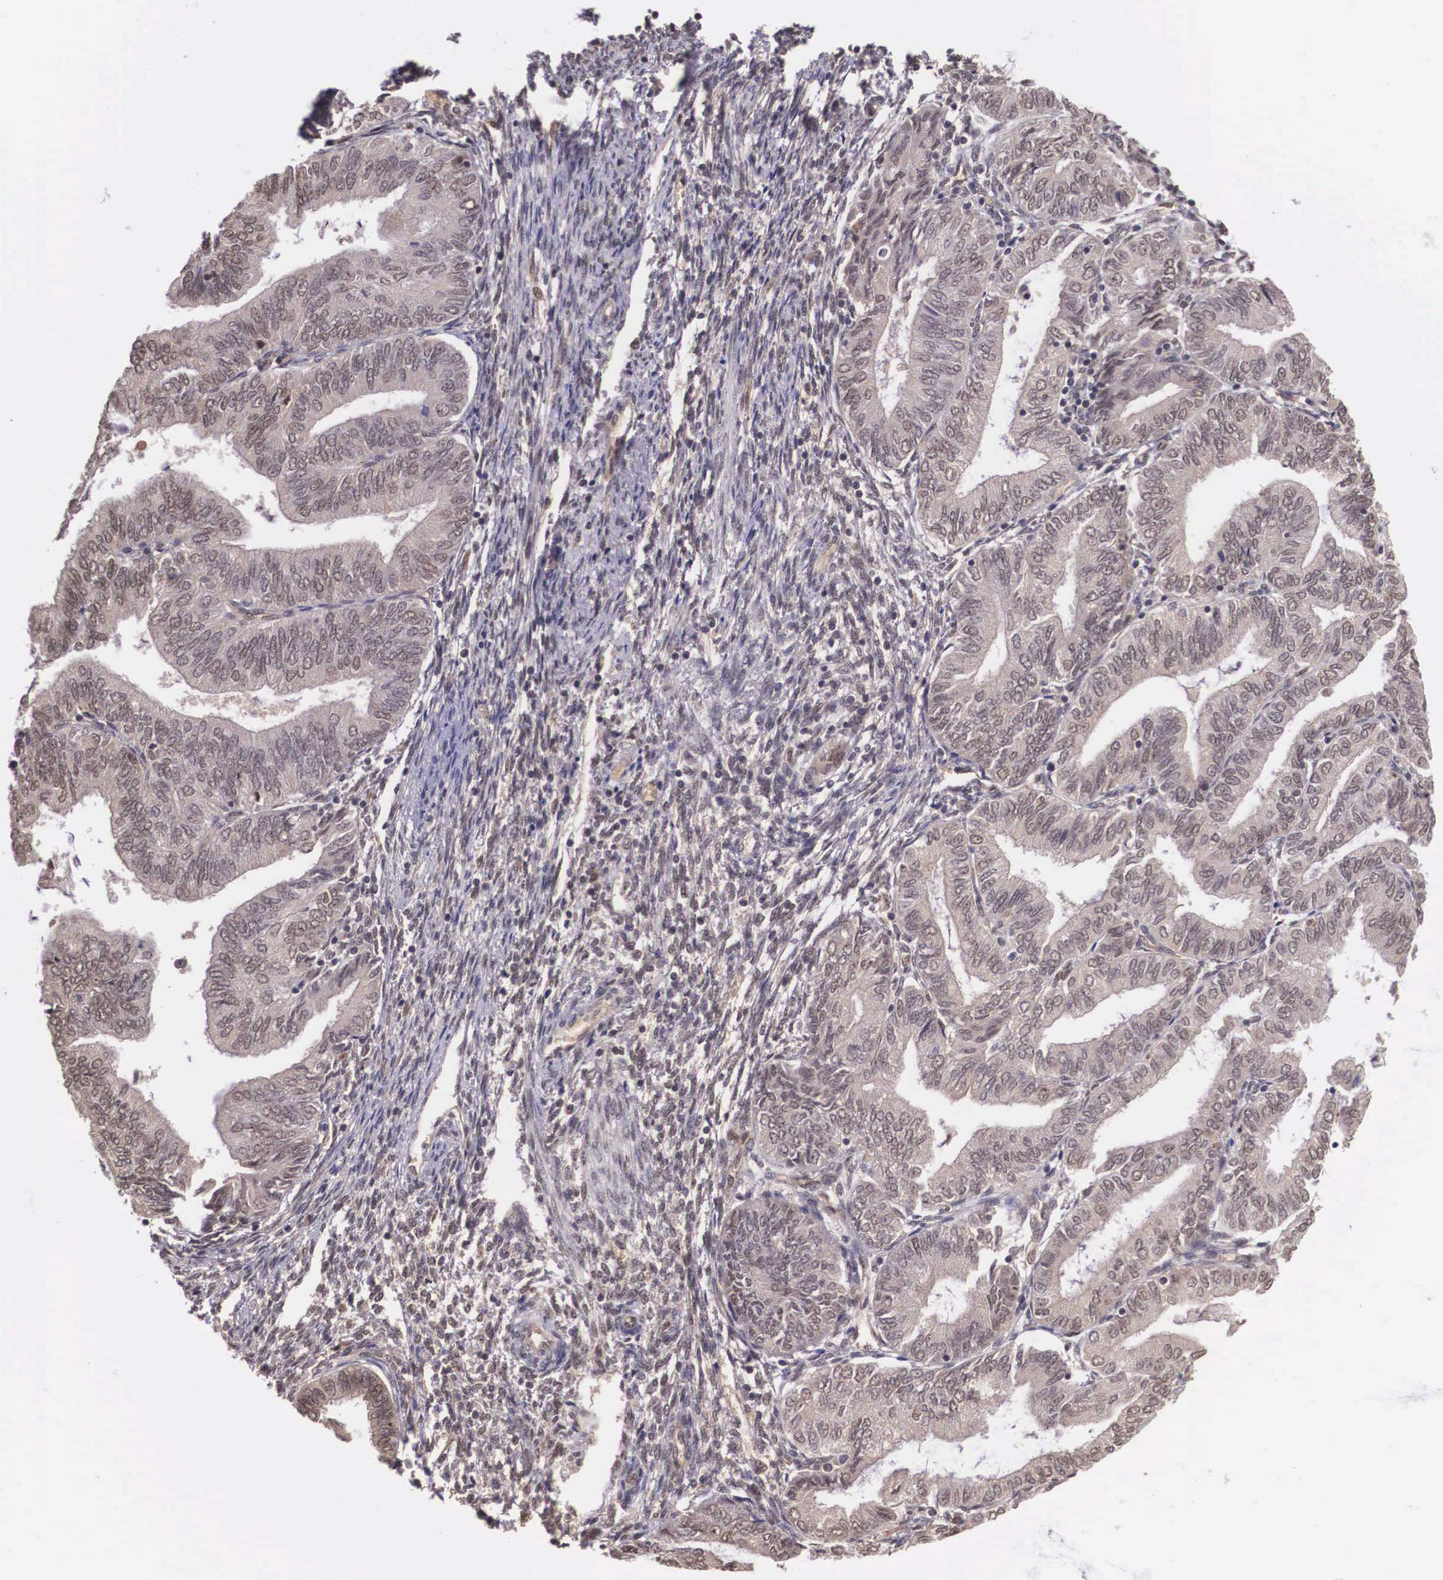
{"staining": {"intensity": "weak", "quantity": ">75%", "location": "cytoplasmic/membranous"}, "tissue": "endometrial cancer", "cell_type": "Tumor cells", "image_type": "cancer", "snomed": [{"axis": "morphology", "description": "Adenocarcinoma, NOS"}, {"axis": "topography", "description": "Endometrium"}], "caption": "Approximately >75% of tumor cells in human endometrial adenocarcinoma demonstrate weak cytoplasmic/membranous protein staining as visualized by brown immunohistochemical staining.", "gene": "VASH1", "patient": {"sex": "female", "age": 51}}